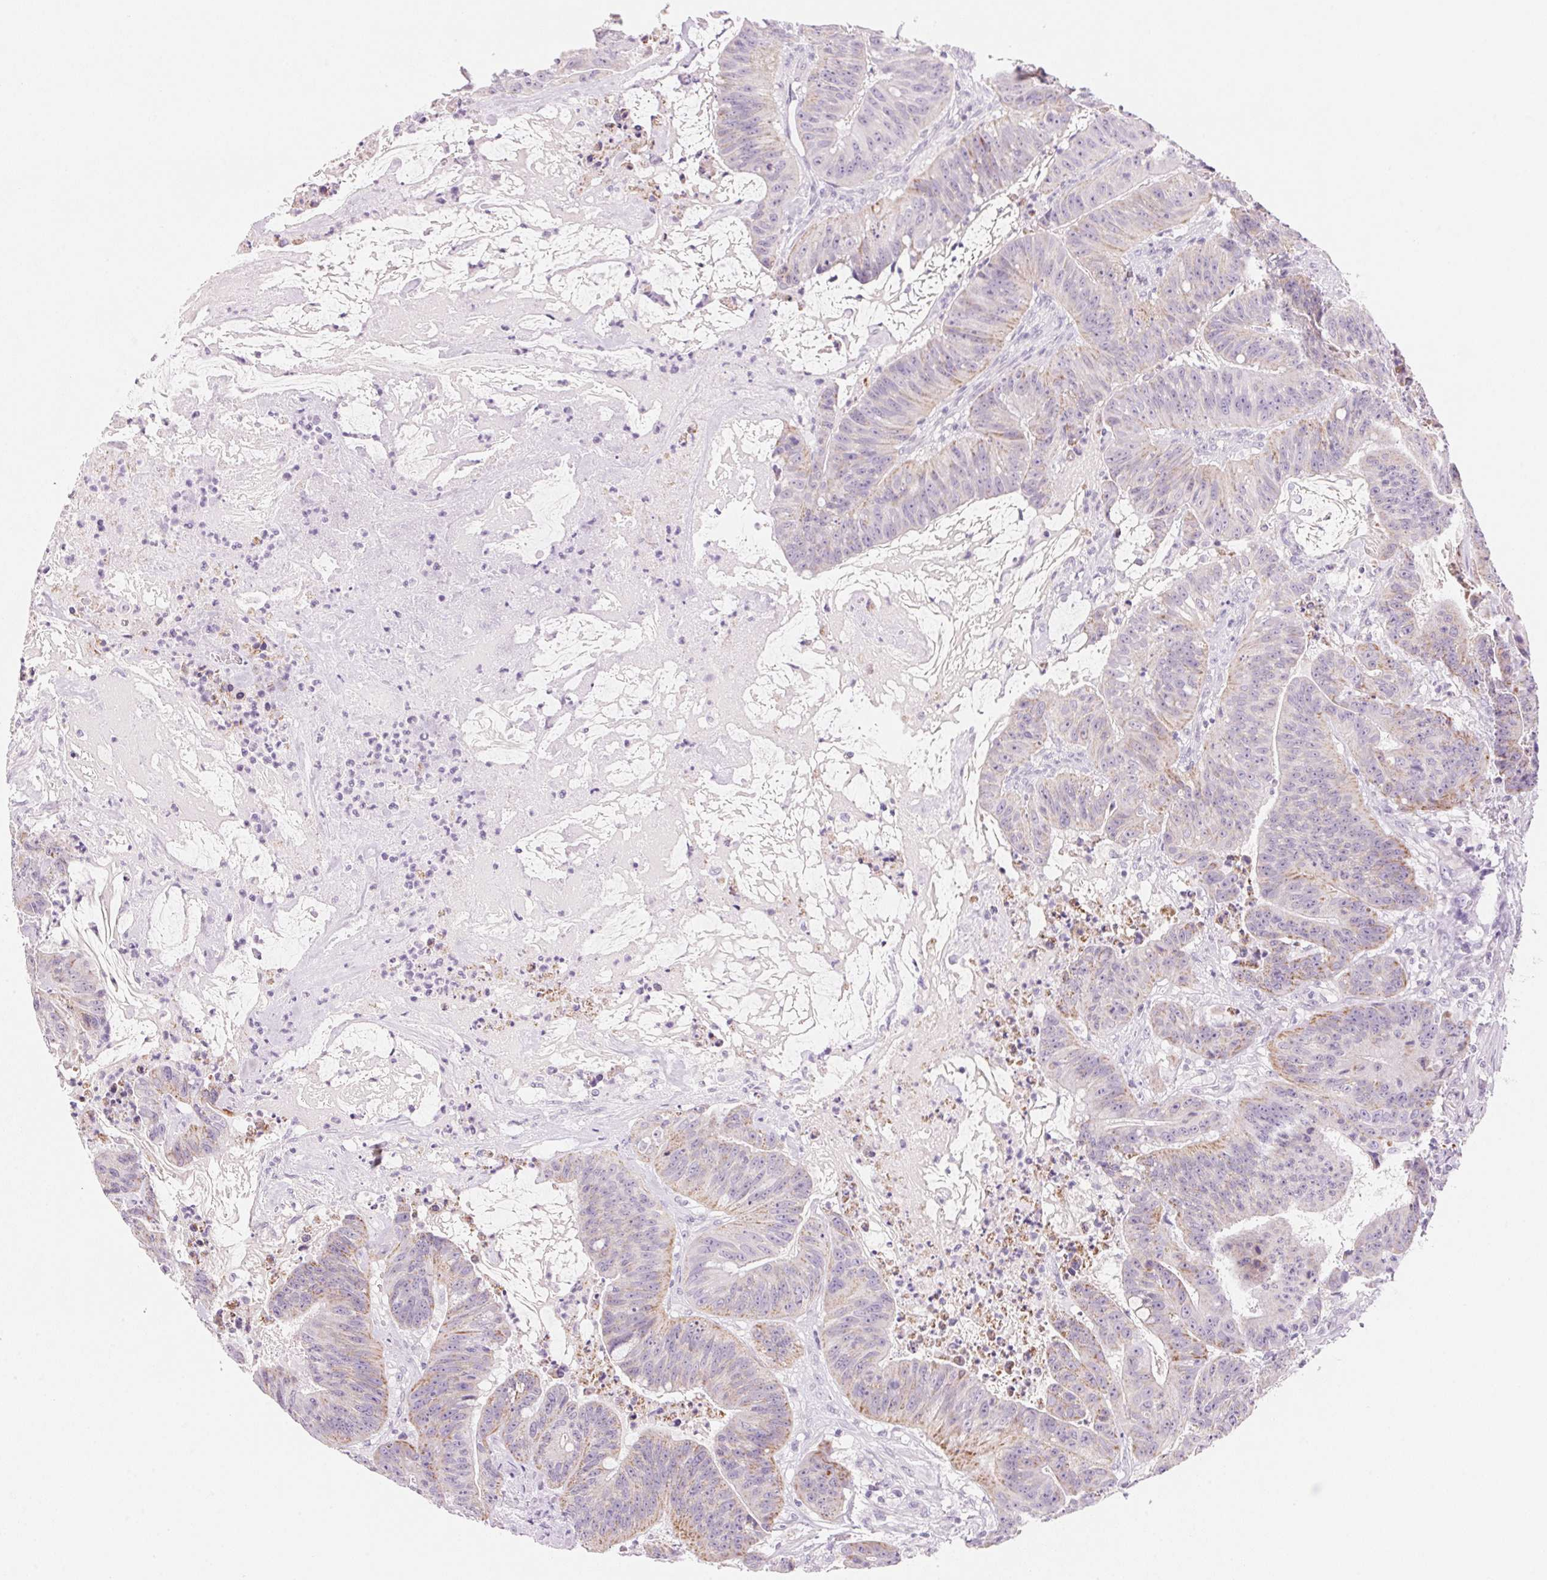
{"staining": {"intensity": "weak", "quantity": "<25%", "location": "cytoplasmic/membranous"}, "tissue": "colorectal cancer", "cell_type": "Tumor cells", "image_type": "cancer", "snomed": [{"axis": "morphology", "description": "Adenocarcinoma, NOS"}, {"axis": "topography", "description": "Colon"}], "caption": "A high-resolution image shows IHC staining of colorectal cancer, which displays no significant positivity in tumor cells. The staining was performed using DAB to visualize the protein expression in brown, while the nuclei were stained in blue with hematoxylin (Magnification: 20x).", "gene": "CYP11B1", "patient": {"sex": "male", "age": 33}}